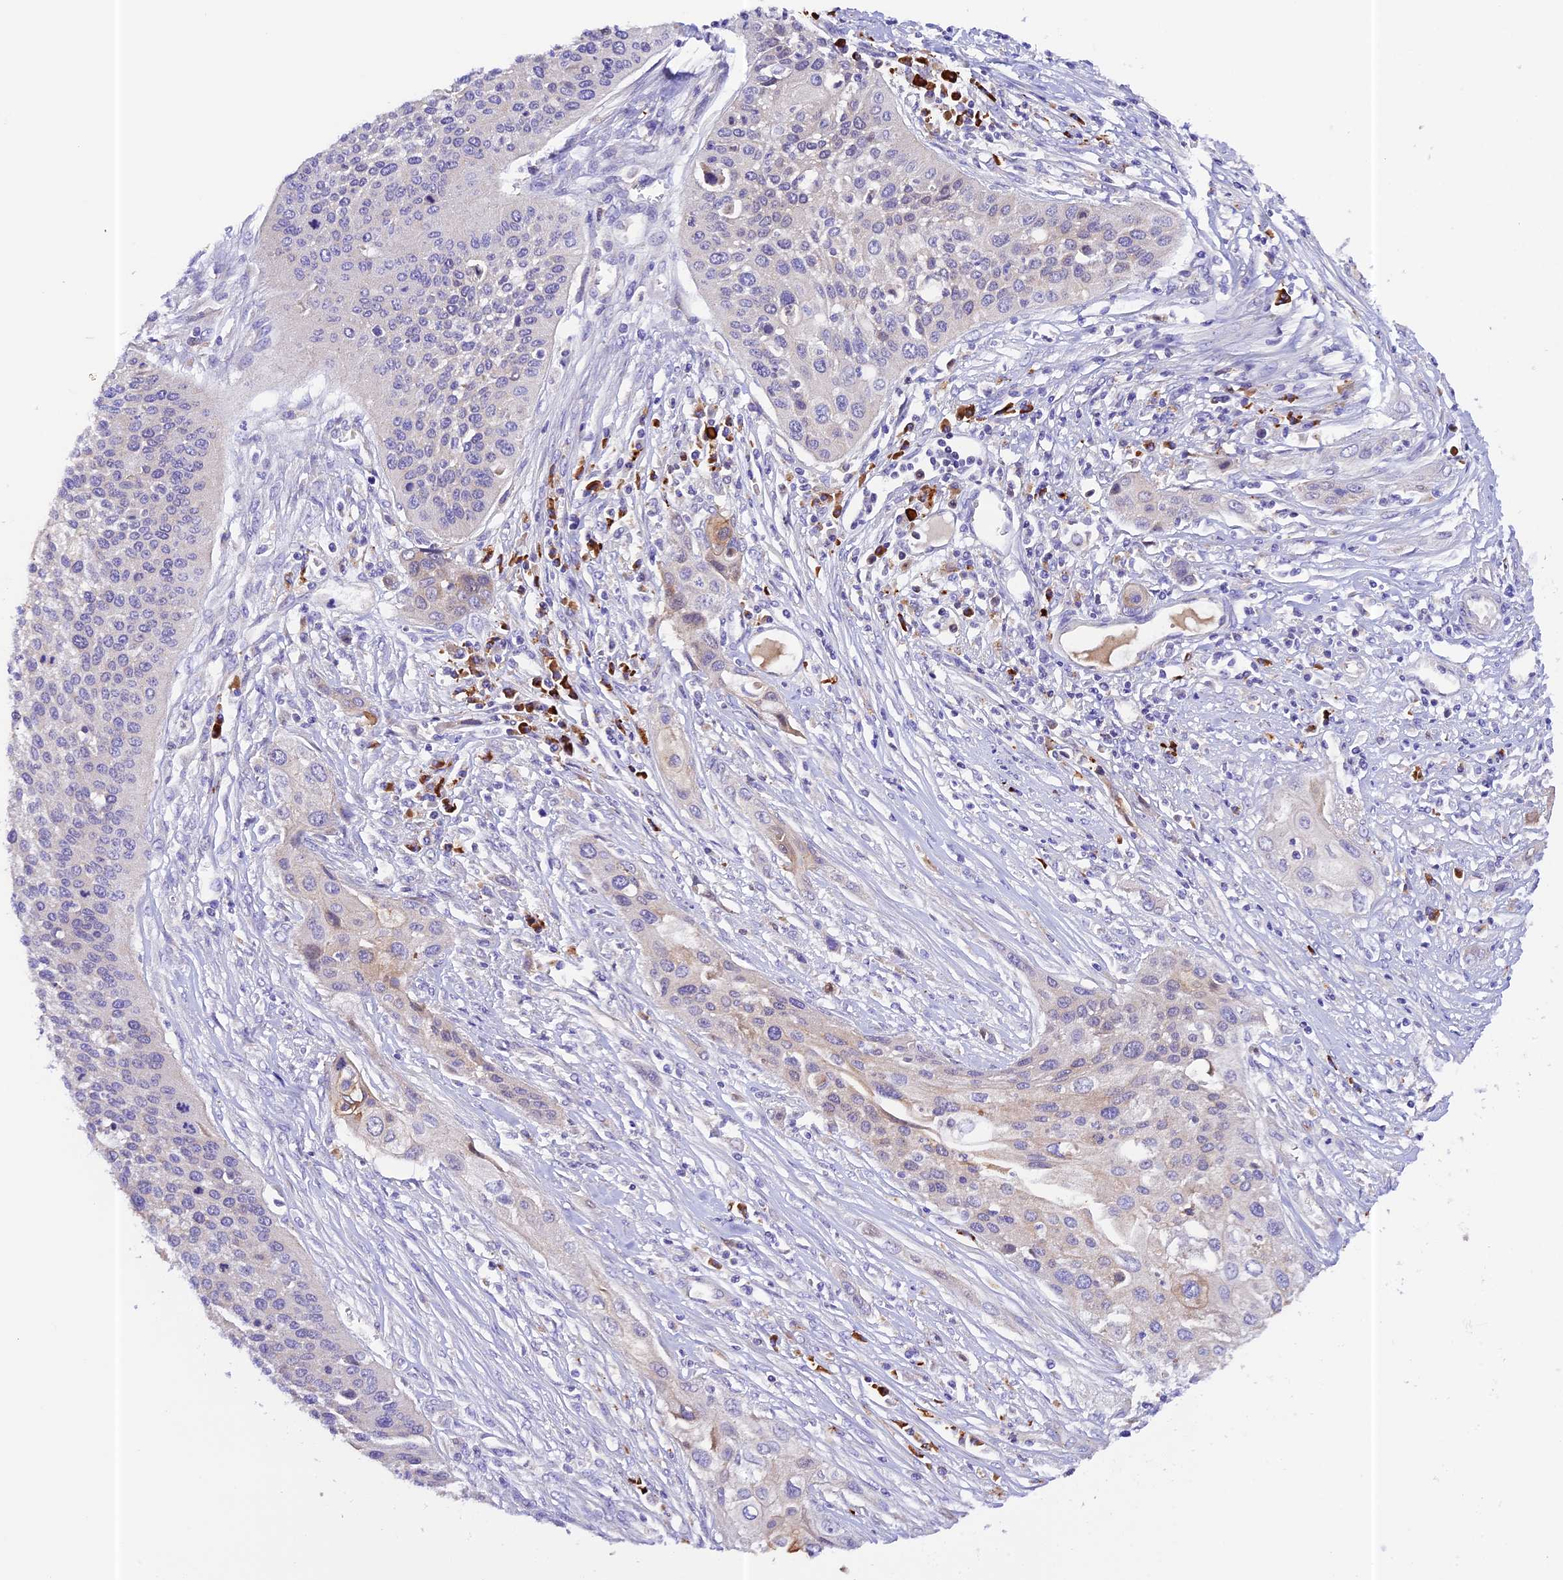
{"staining": {"intensity": "weak", "quantity": "<25%", "location": "cytoplasmic/membranous"}, "tissue": "cervical cancer", "cell_type": "Tumor cells", "image_type": "cancer", "snomed": [{"axis": "morphology", "description": "Squamous cell carcinoma, NOS"}, {"axis": "topography", "description": "Cervix"}], "caption": "IHC micrograph of human cervical cancer (squamous cell carcinoma) stained for a protein (brown), which shows no expression in tumor cells. (Brightfield microscopy of DAB (3,3'-diaminobenzidine) immunohistochemistry (IHC) at high magnification).", "gene": "METTL22", "patient": {"sex": "female", "age": 34}}